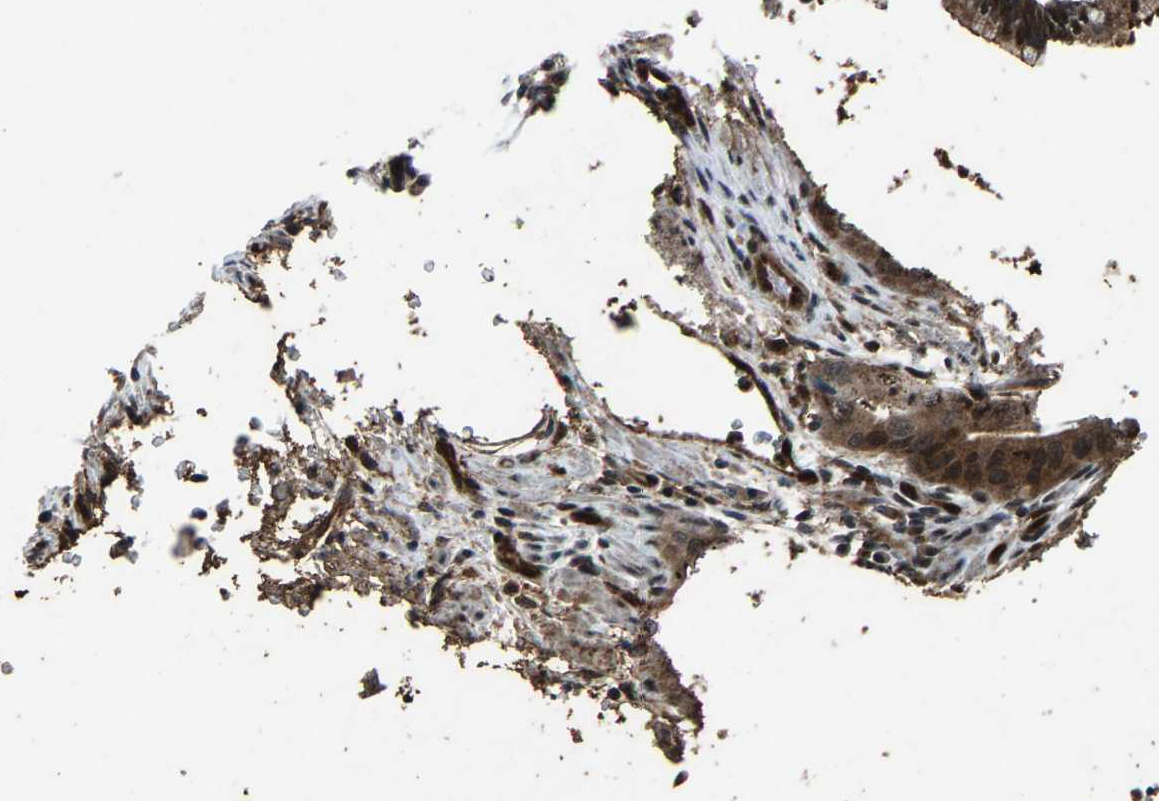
{"staining": {"intensity": "moderate", "quantity": ">75%", "location": "cytoplasmic/membranous,nuclear"}, "tissue": "pancreatic cancer", "cell_type": "Tumor cells", "image_type": "cancer", "snomed": [{"axis": "morphology", "description": "Normal tissue, NOS"}, {"axis": "topography", "description": "Lymph node"}], "caption": "Pancreatic cancer stained with a brown dye exhibits moderate cytoplasmic/membranous and nuclear positive expression in approximately >75% of tumor cells.", "gene": "ATXN3", "patient": {"sex": "male", "age": 50}}